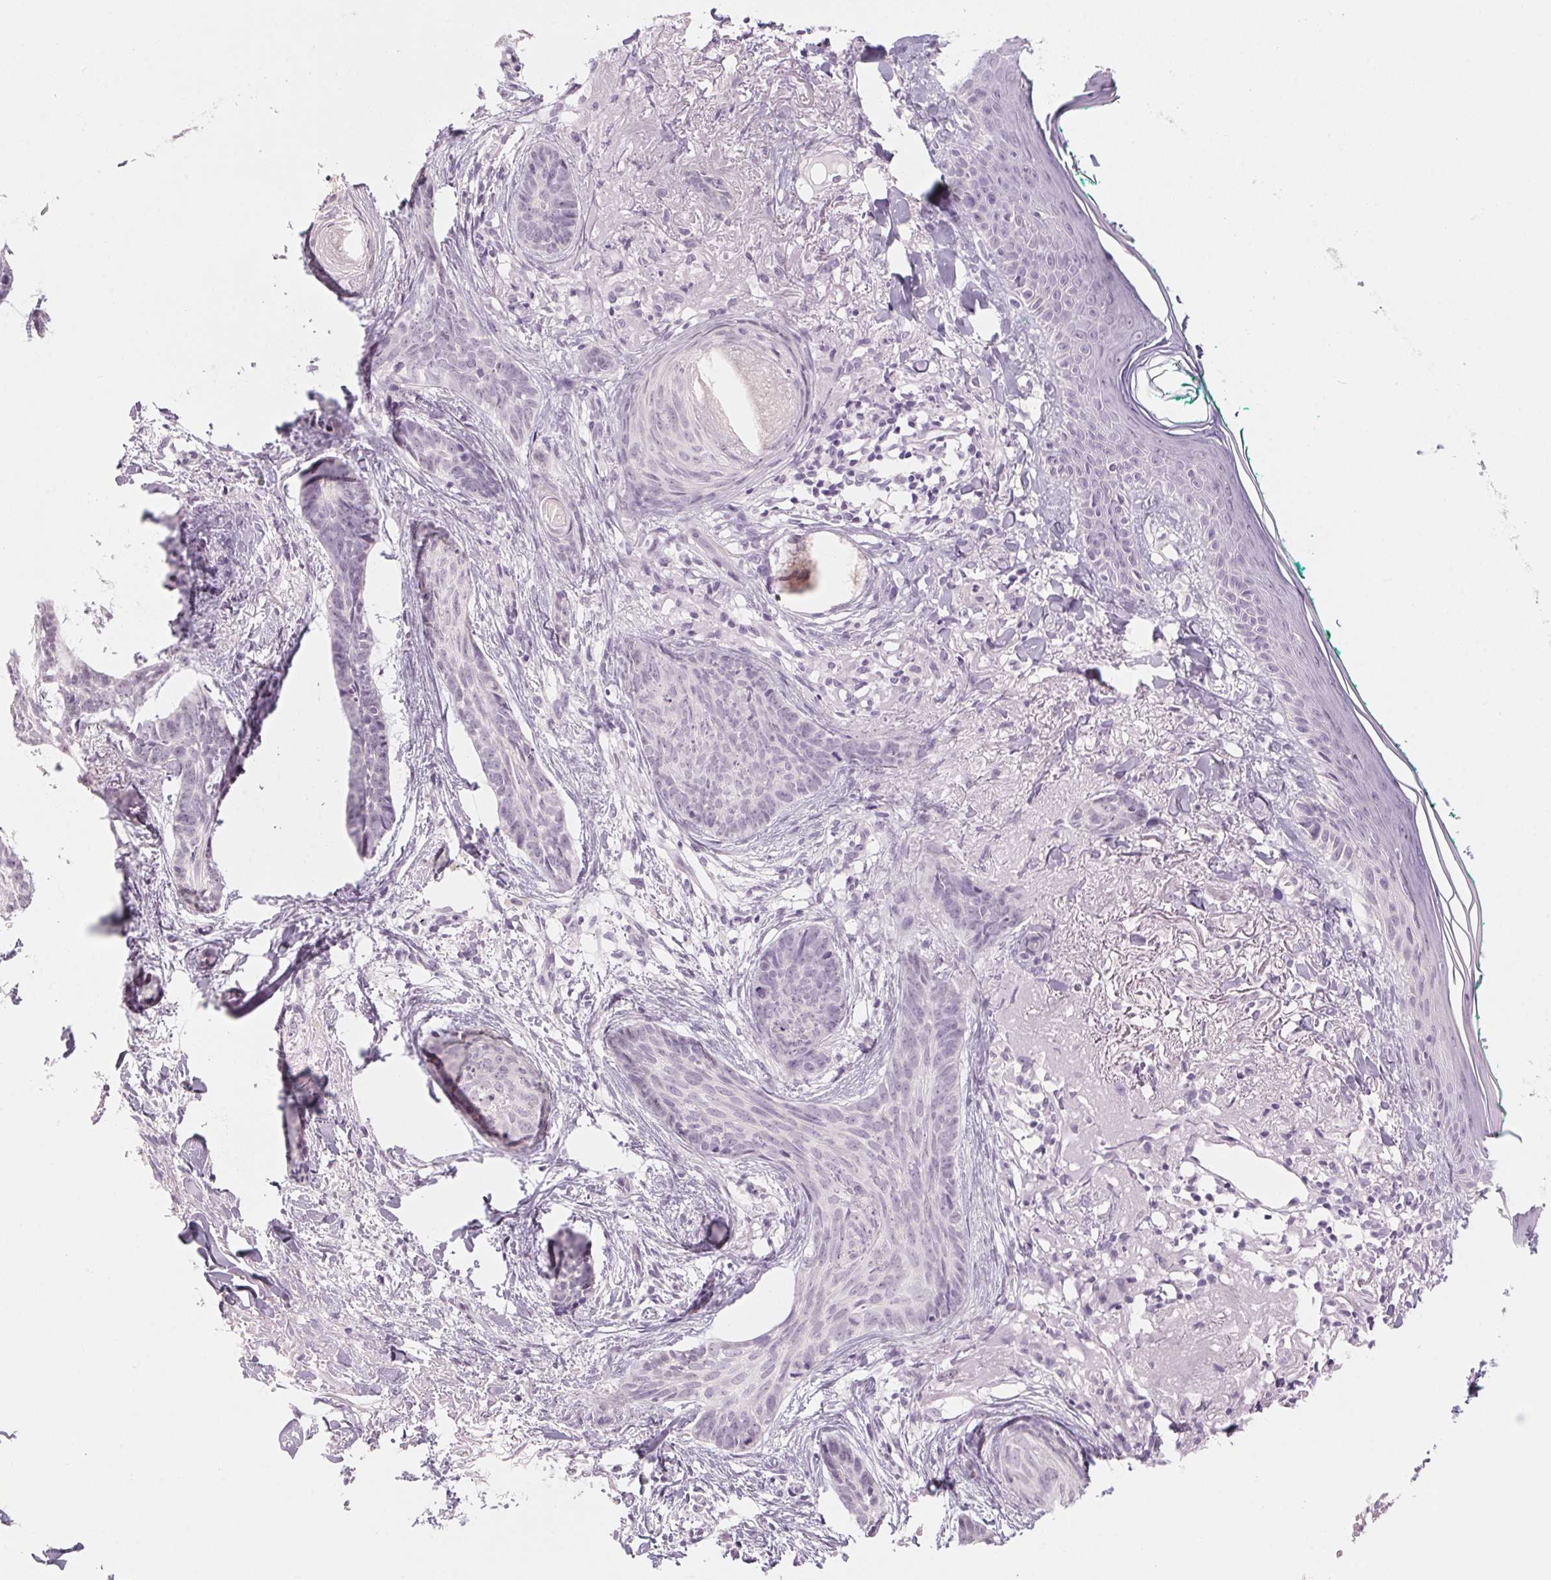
{"staining": {"intensity": "negative", "quantity": "none", "location": "none"}, "tissue": "skin cancer", "cell_type": "Tumor cells", "image_type": "cancer", "snomed": [{"axis": "morphology", "description": "Basal cell carcinoma"}, {"axis": "topography", "description": "Skin"}], "caption": "The histopathology image exhibits no significant expression in tumor cells of skin cancer (basal cell carcinoma).", "gene": "ZIC4", "patient": {"sex": "female", "age": 78}}